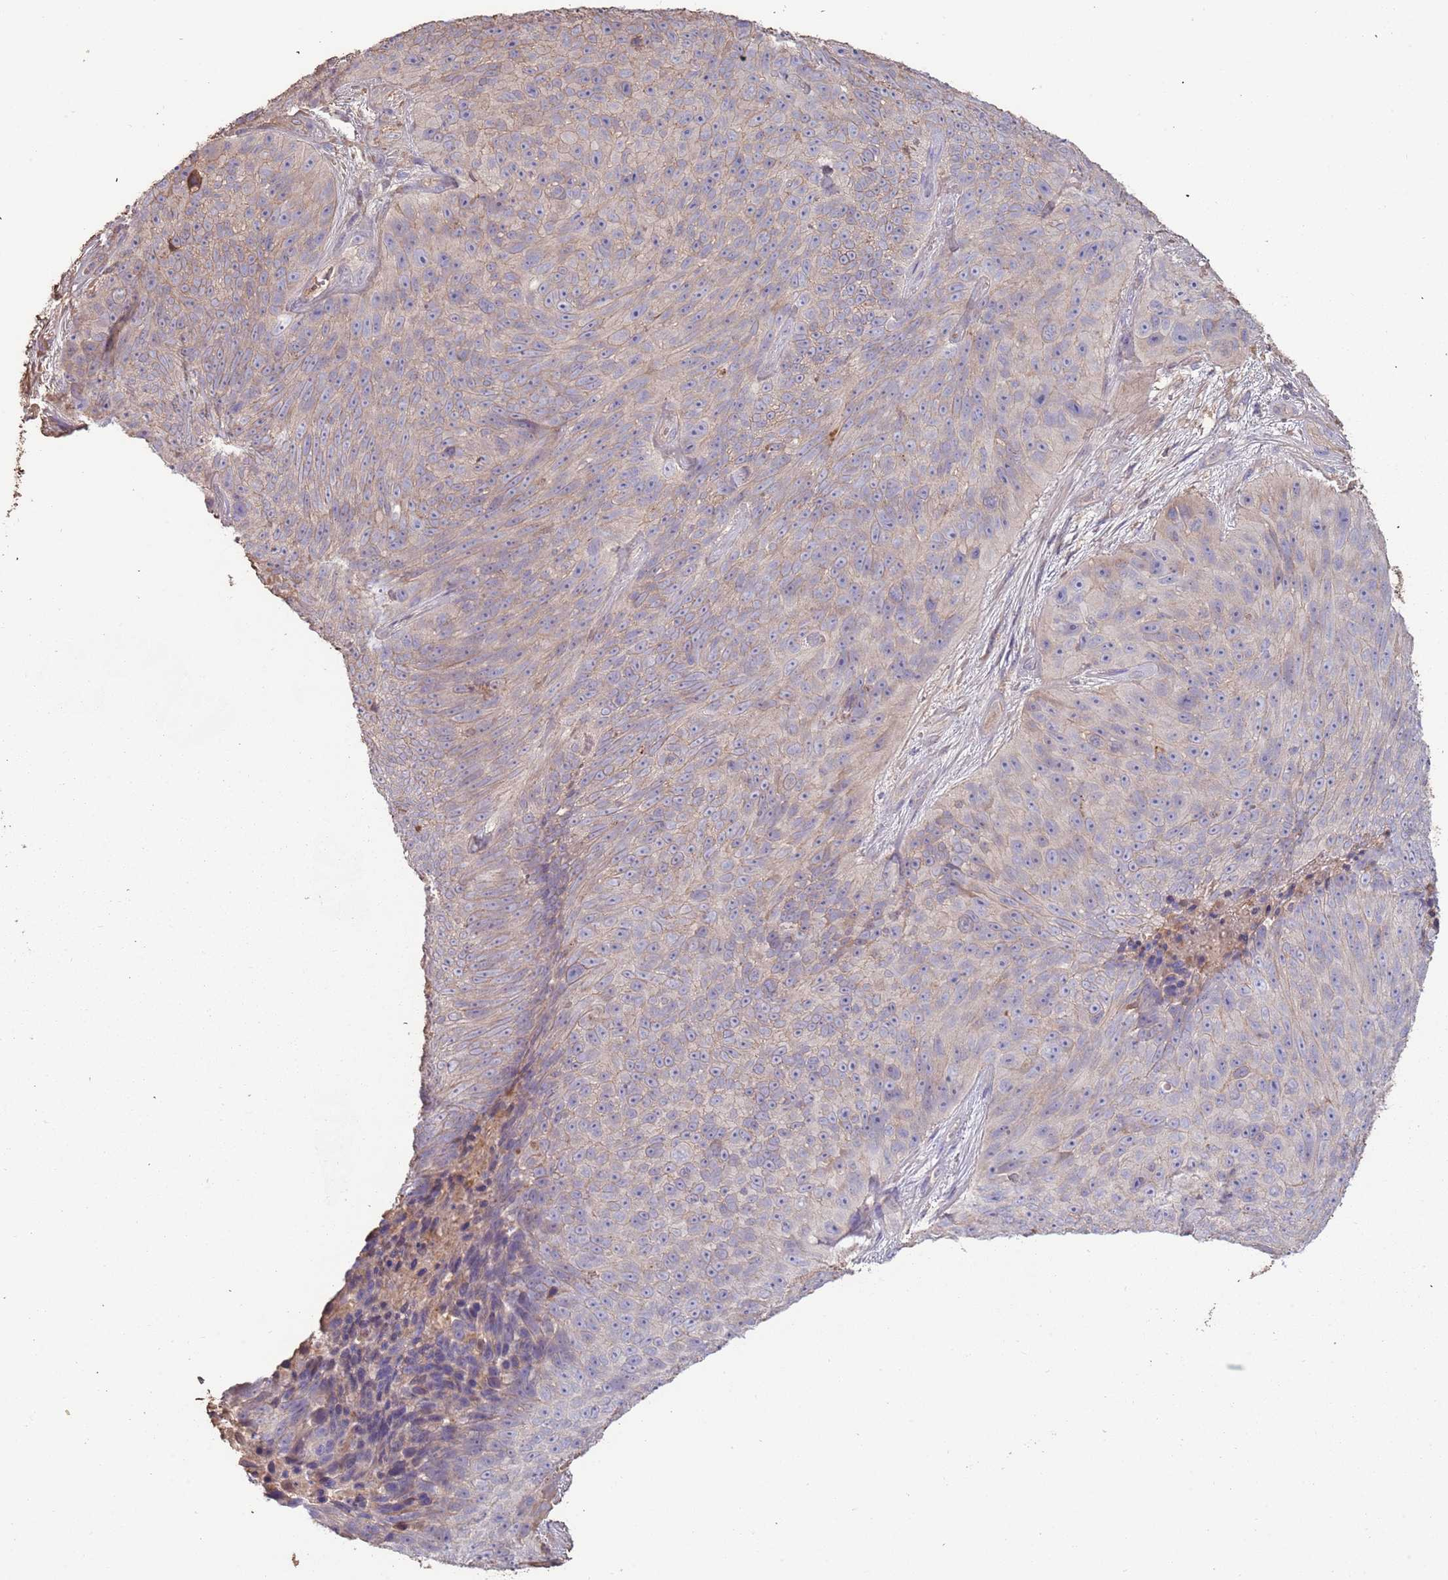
{"staining": {"intensity": "weak", "quantity": "<25%", "location": "cytoplasmic/membranous"}, "tissue": "skin cancer", "cell_type": "Tumor cells", "image_type": "cancer", "snomed": [{"axis": "morphology", "description": "Squamous cell carcinoma, NOS"}, {"axis": "topography", "description": "Skin"}], "caption": "Tumor cells are negative for protein expression in human skin cancer (squamous cell carcinoma). (Stains: DAB IHC with hematoxylin counter stain, Microscopy: brightfield microscopy at high magnification).", "gene": "FECH", "patient": {"sex": "female", "age": 87}}